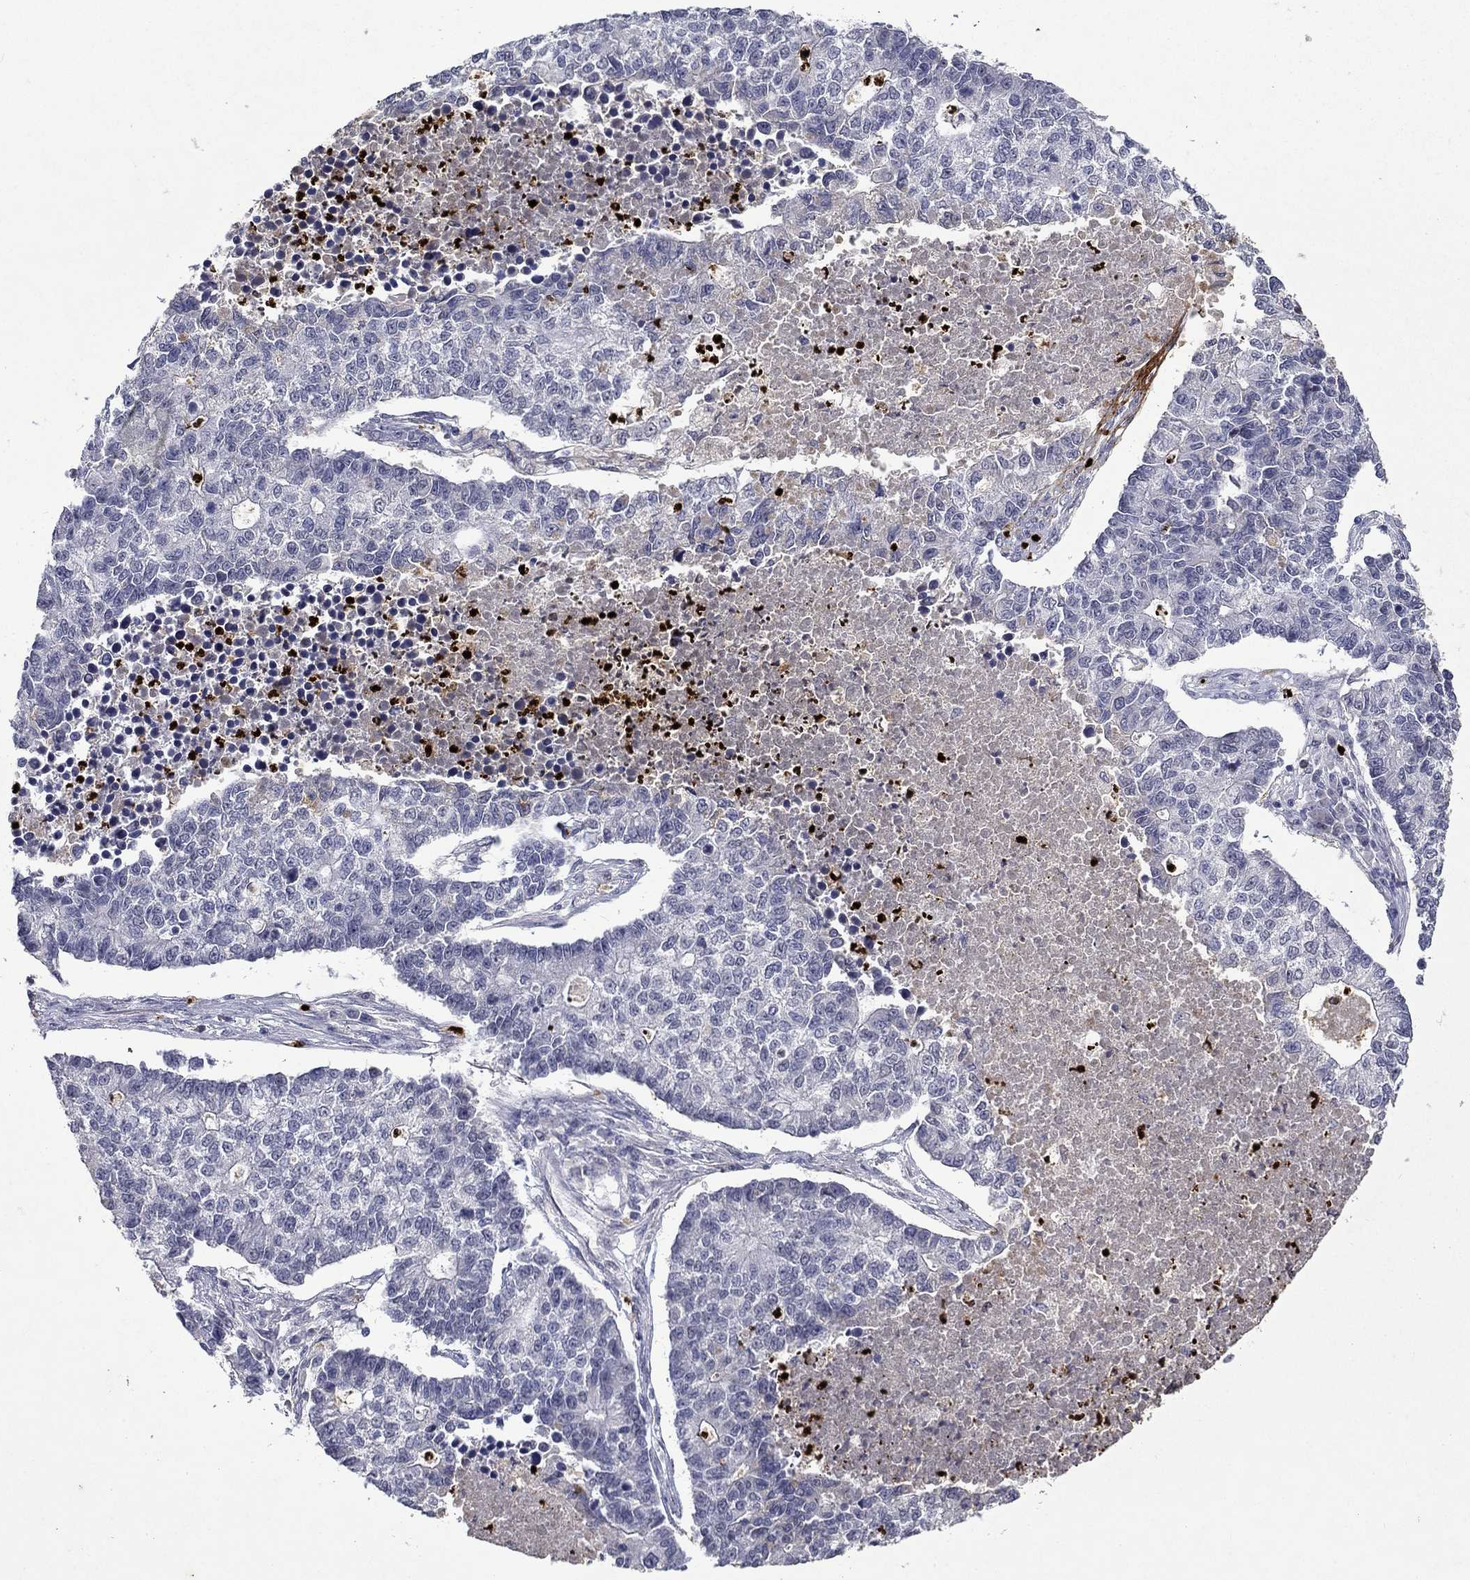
{"staining": {"intensity": "negative", "quantity": "none", "location": "none"}, "tissue": "lung cancer", "cell_type": "Tumor cells", "image_type": "cancer", "snomed": [{"axis": "morphology", "description": "Adenocarcinoma, NOS"}, {"axis": "topography", "description": "Lung"}], "caption": "This is an immunohistochemistry histopathology image of human lung cancer (adenocarcinoma). There is no expression in tumor cells.", "gene": "IRF5", "patient": {"sex": "male", "age": 57}}